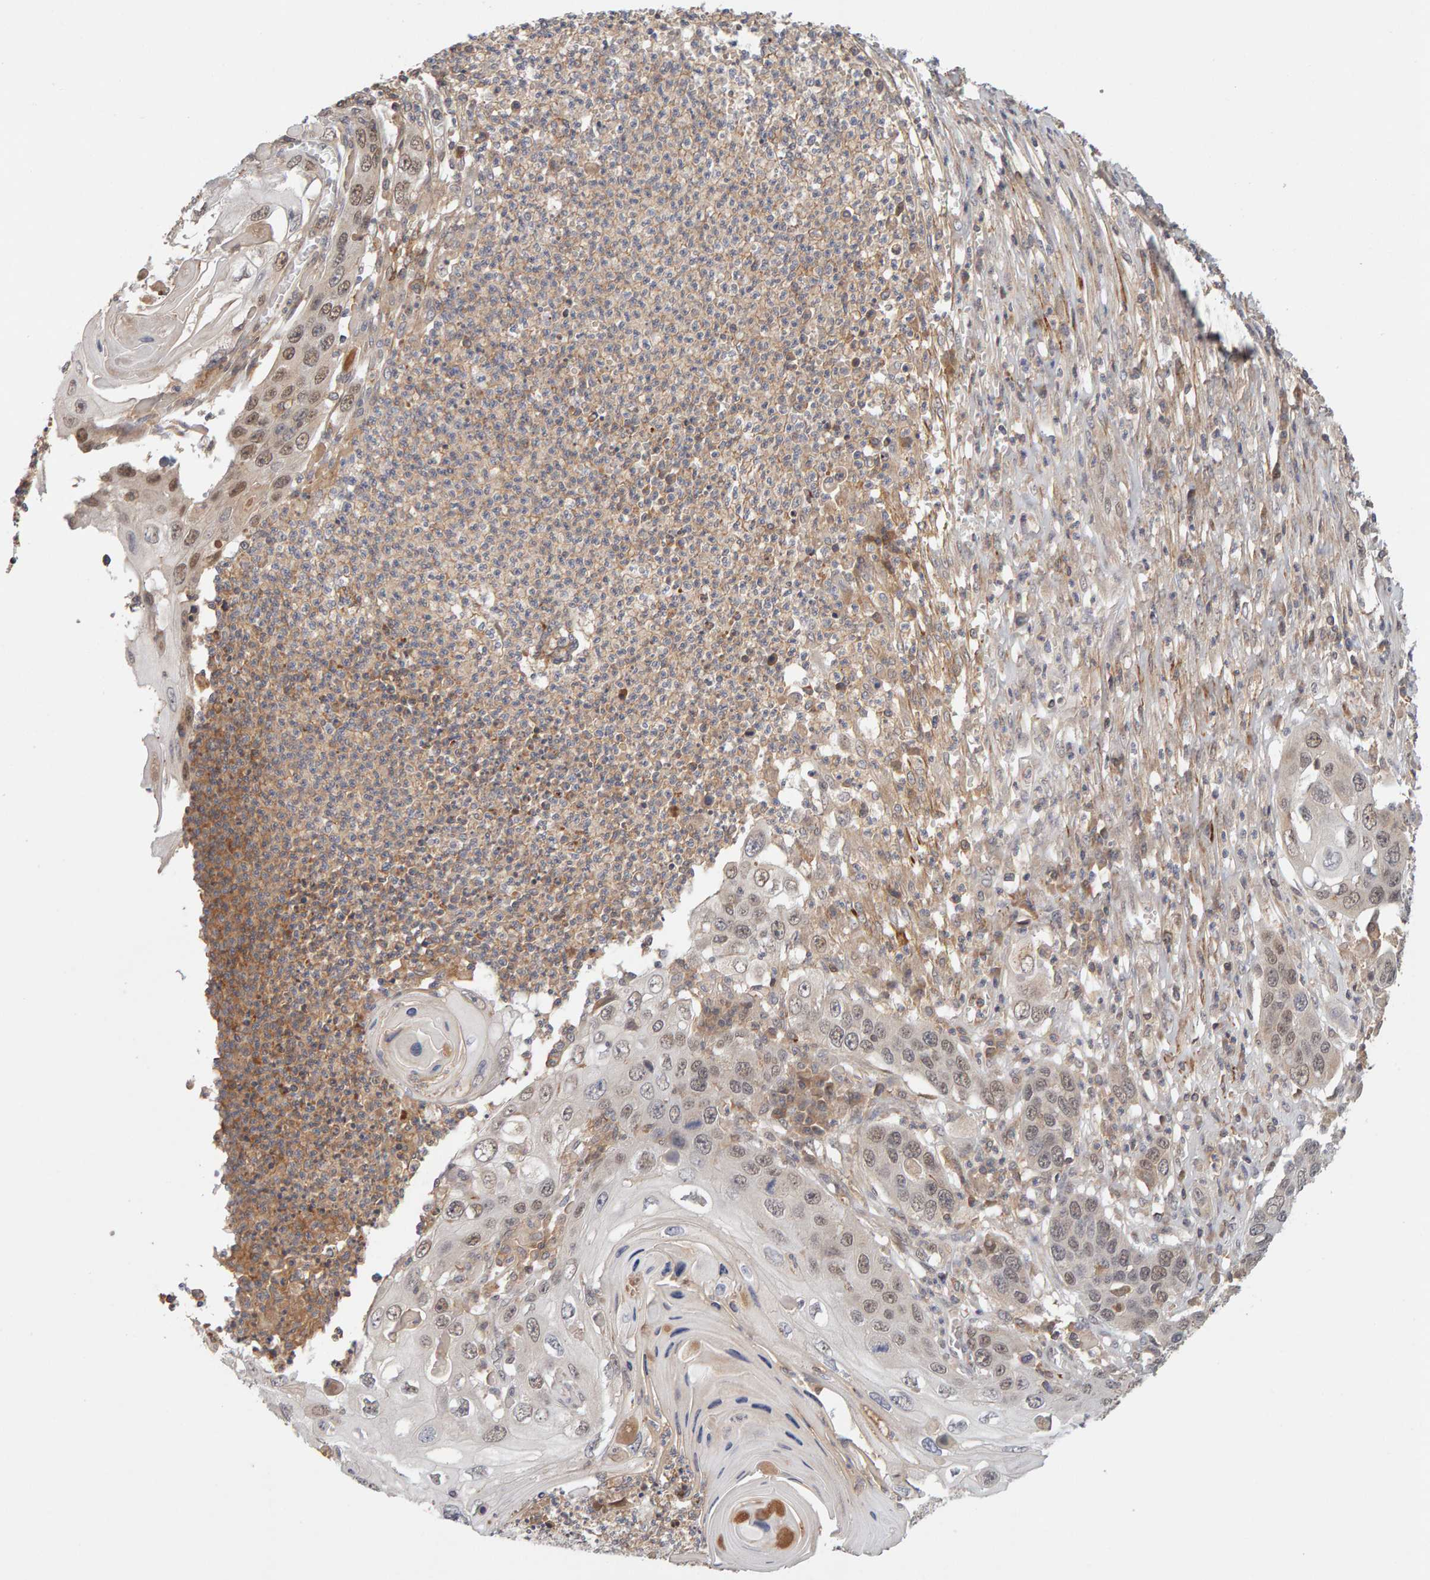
{"staining": {"intensity": "weak", "quantity": "25%-75%", "location": "cytoplasmic/membranous,nuclear"}, "tissue": "skin cancer", "cell_type": "Tumor cells", "image_type": "cancer", "snomed": [{"axis": "morphology", "description": "Squamous cell carcinoma, NOS"}, {"axis": "topography", "description": "Skin"}], "caption": "Skin cancer (squamous cell carcinoma) stained with a protein marker exhibits weak staining in tumor cells.", "gene": "NUDCD1", "patient": {"sex": "male", "age": 55}}